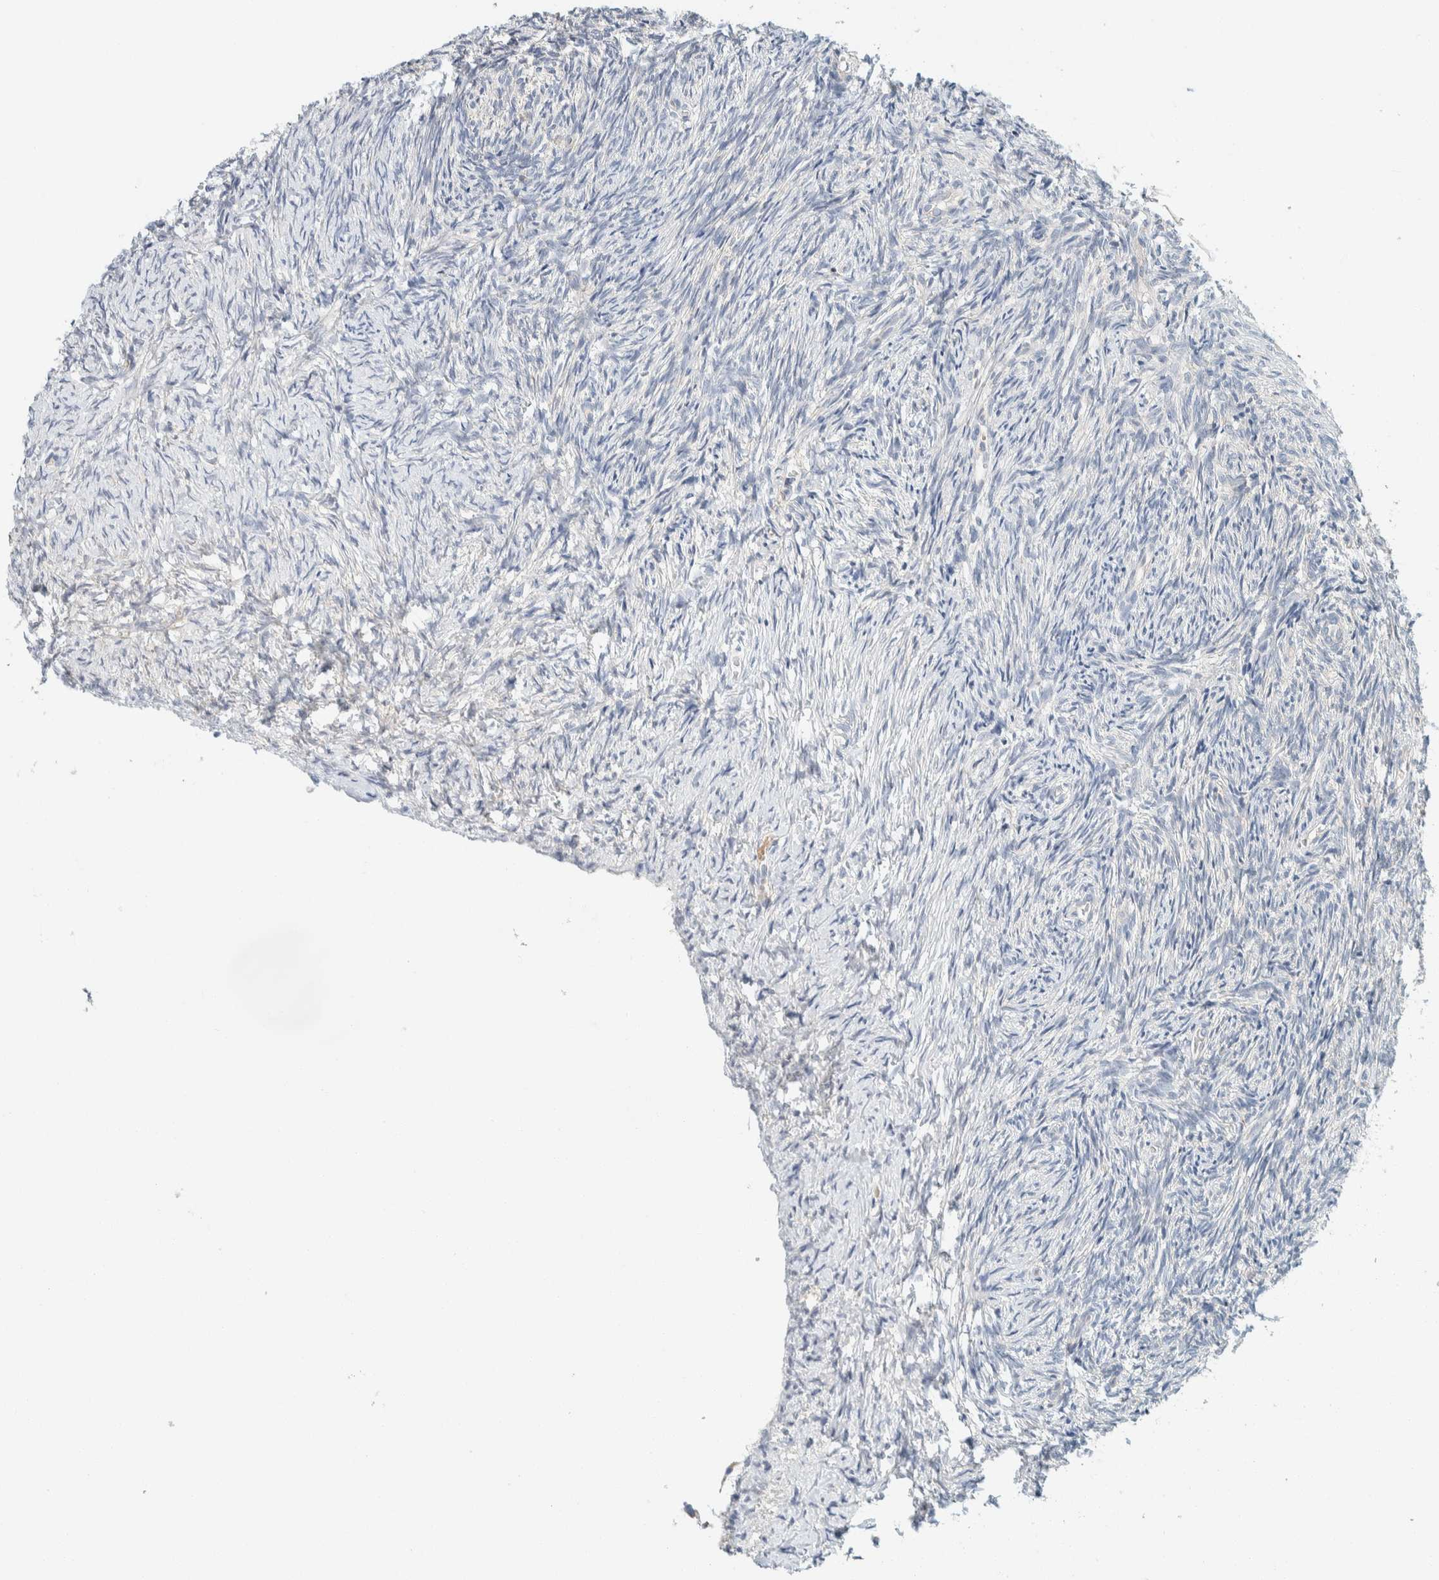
{"staining": {"intensity": "moderate", "quantity": ">75%", "location": "cytoplasmic/membranous"}, "tissue": "ovary", "cell_type": "Follicle cells", "image_type": "normal", "snomed": [{"axis": "morphology", "description": "Normal tissue, NOS"}, {"axis": "topography", "description": "Ovary"}], "caption": "There is medium levels of moderate cytoplasmic/membranous expression in follicle cells of normal ovary, as demonstrated by immunohistochemical staining (brown color).", "gene": "SUMF2", "patient": {"sex": "female", "age": 41}}